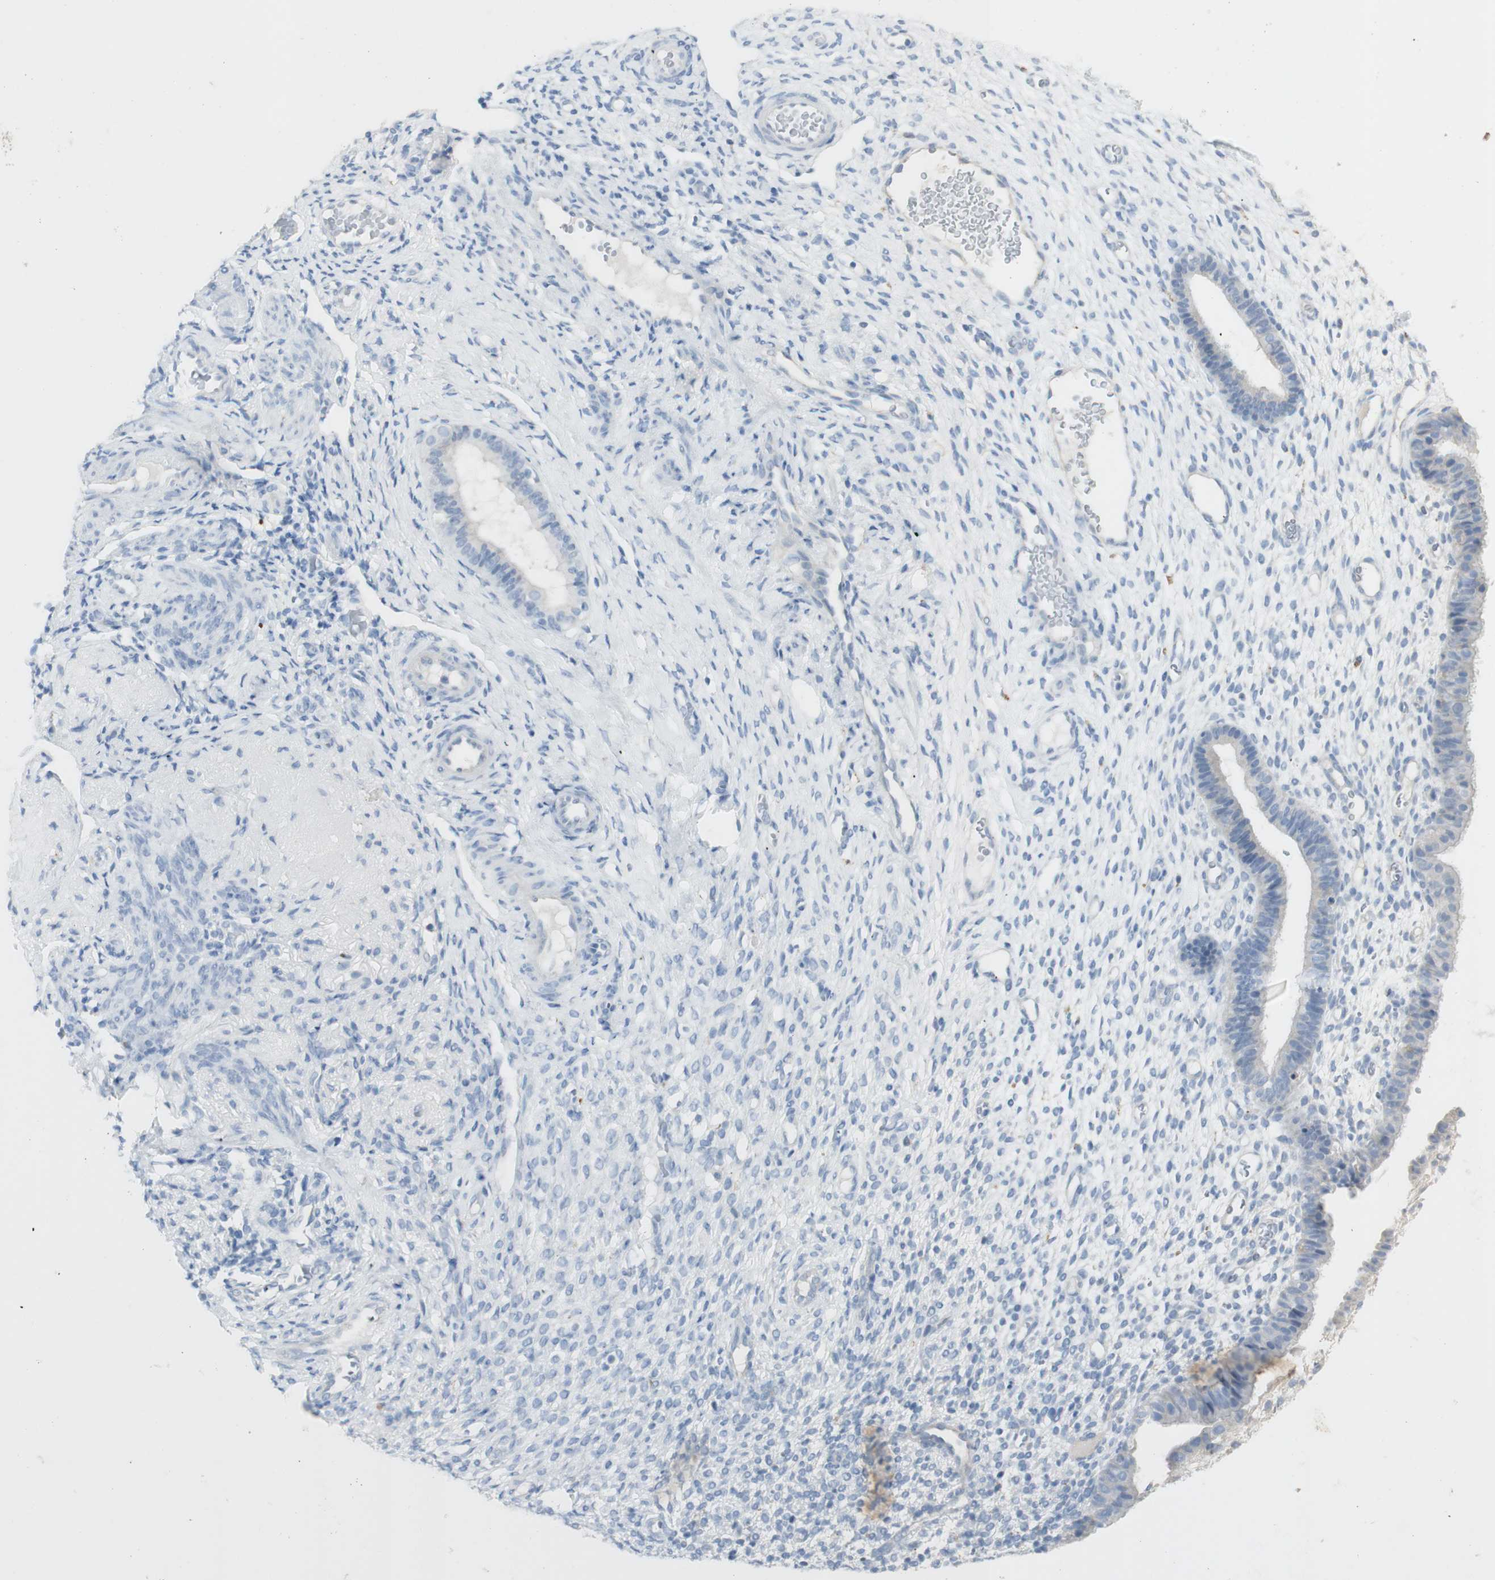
{"staining": {"intensity": "negative", "quantity": "none", "location": "none"}, "tissue": "endometrium", "cell_type": "Cells in endometrial stroma", "image_type": "normal", "snomed": [{"axis": "morphology", "description": "Normal tissue, NOS"}, {"axis": "topography", "description": "Endometrium"}], "caption": "Endometrium stained for a protein using IHC demonstrates no staining cells in endometrial stroma.", "gene": "ART3", "patient": {"sex": "female", "age": 61}}